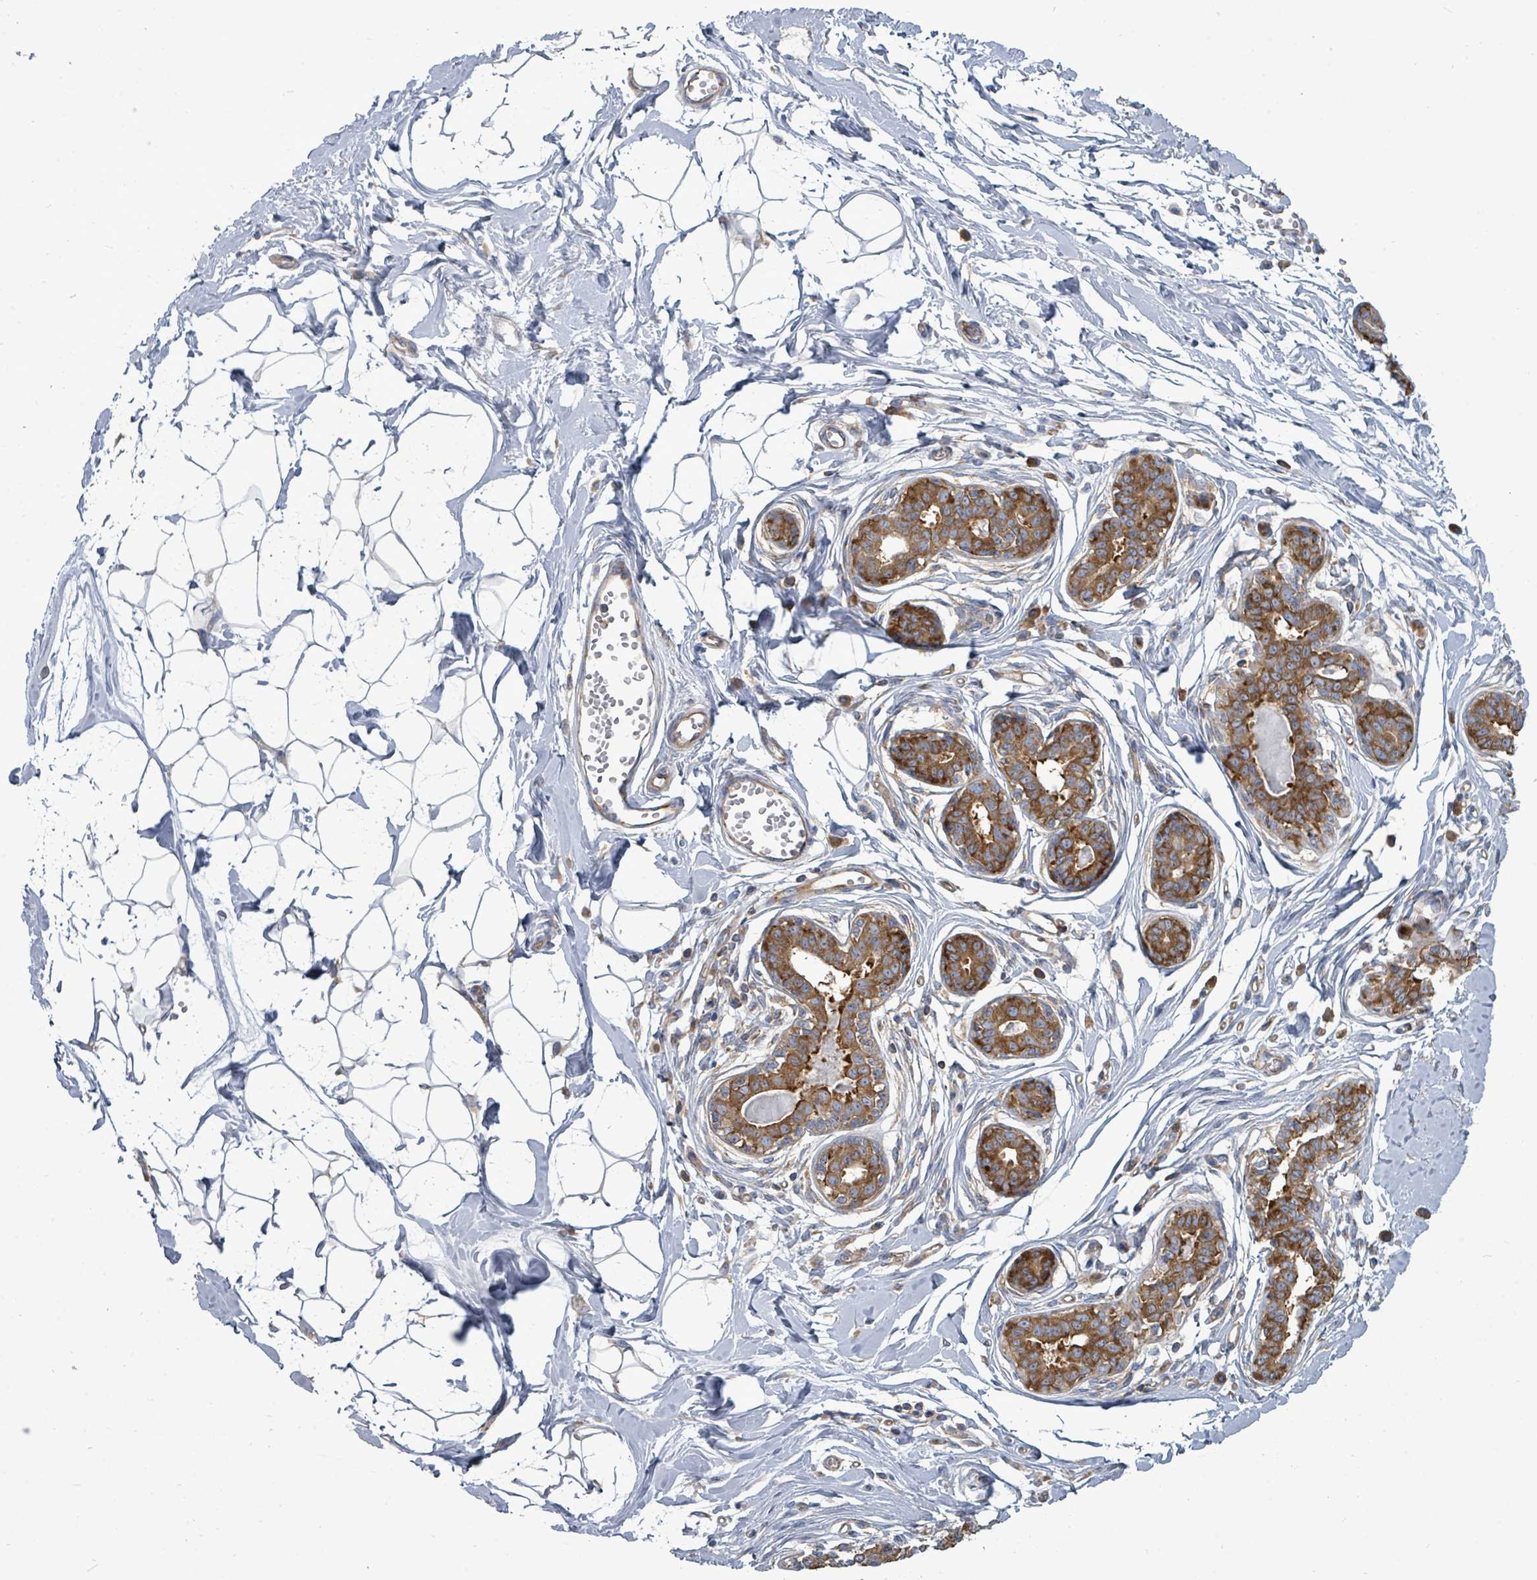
{"staining": {"intensity": "negative", "quantity": "none", "location": "none"}, "tissue": "breast", "cell_type": "Adipocytes", "image_type": "normal", "snomed": [{"axis": "morphology", "description": "Normal tissue, NOS"}, {"axis": "topography", "description": "Breast"}], "caption": "Adipocytes are negative for protein expression in normal human breast. (Brightfield microscopy of DAB (3,3'-diaminobenzidine) immunohistochemistry (IHC) at high magnification).", "gene": "EIF3CL", "patient": {"sex": "female", "age": 45}}